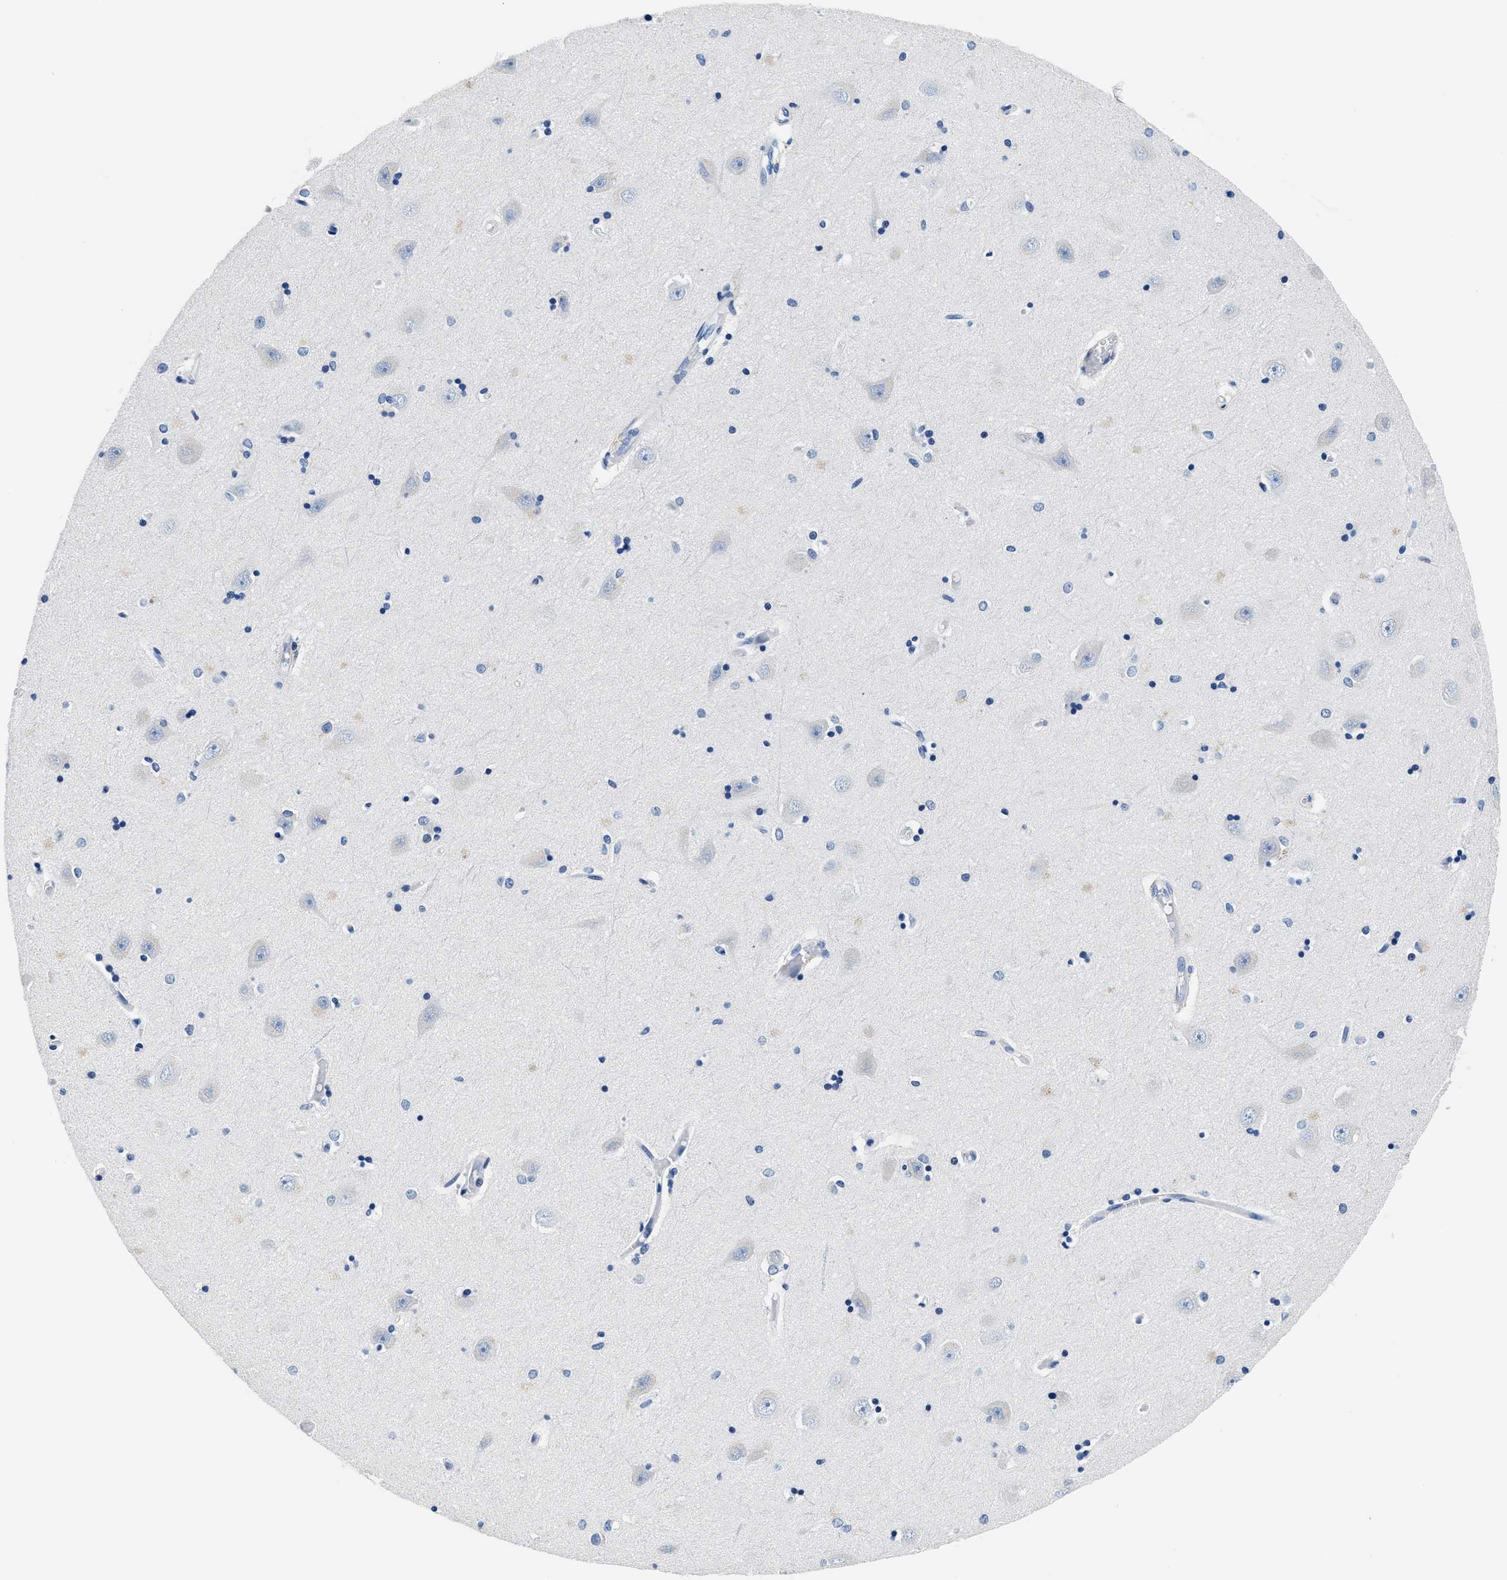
{"staining": {"intensity": "negative", "quantity": "none", "location": "none"}, "tissue": "hippocampus", "cell_type": "Glial cells", "image_type": "normal", "snomed": [{"axis": "morphology", "description": "Normal tissue, NOS"}, {"axis": "topography", "description": "Hippocampus"}], "caption": "This is a micrograph of immunohistochemistry (IHC) staining of benign hippocampus, which shows no expression in glial cells.", "gene": "PCK2", "patient": {"sex": "male", "age": 45}}